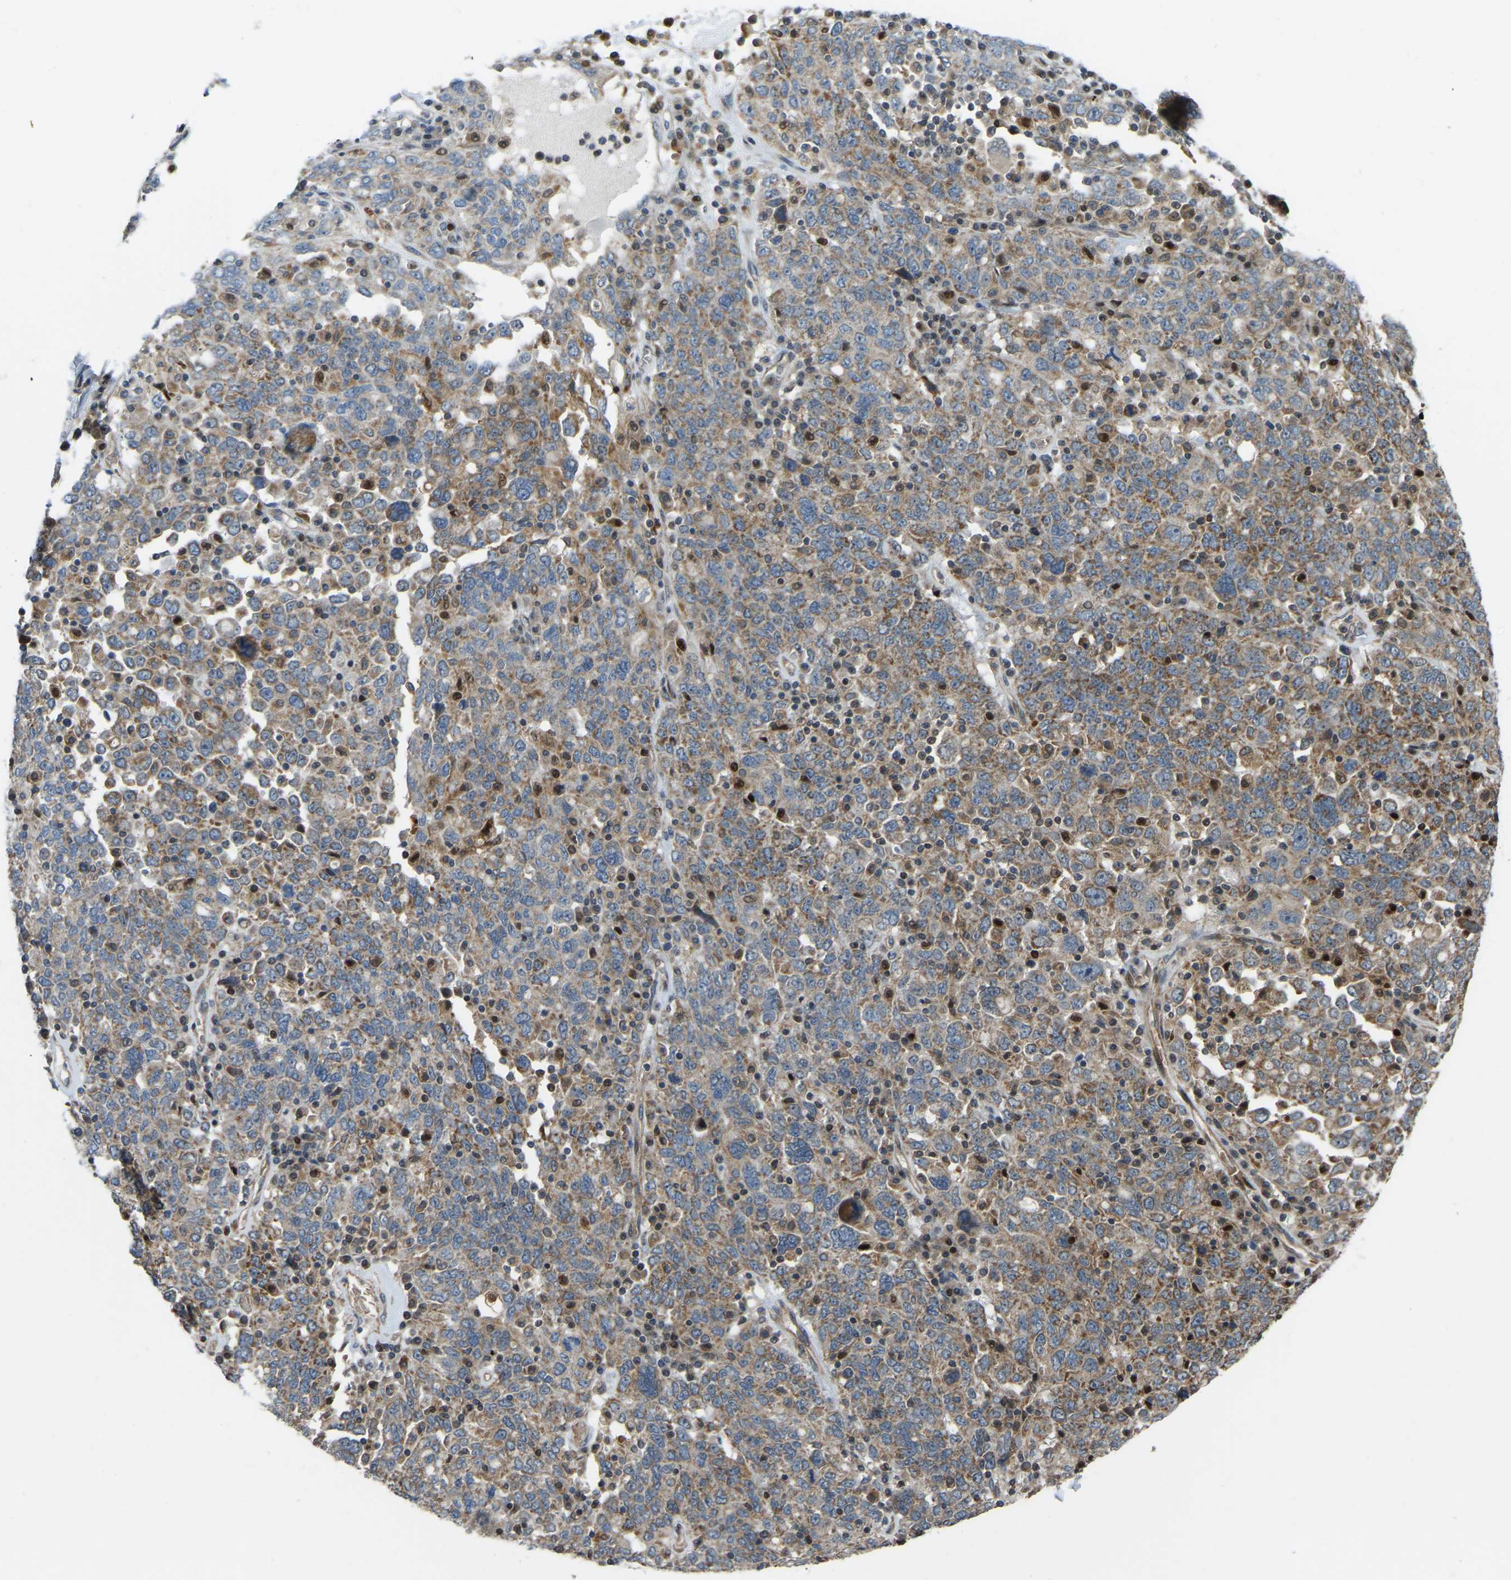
{"staining": {"intensity": "moderate", "quantity": ">75%", "location": "cytoplasmic/membranous"}, "tissue": "ovarian cancer", "cell_type": "Tumor cells", "image_type": "cancer", "snomed": [{"axis": "morphology", "description": "Carcinoma, endometroid"}, {"axis": "topography", "description": "Ovary"}], "caption": "Brown immunohistochemical staining in ovarian endometroid carcinoma reveals moderate cytoplasmic/membranous expression in approximately >75% of tumor cells.", "gene": "C21orf91", "patient": {"sex": "female", "age": 62}}